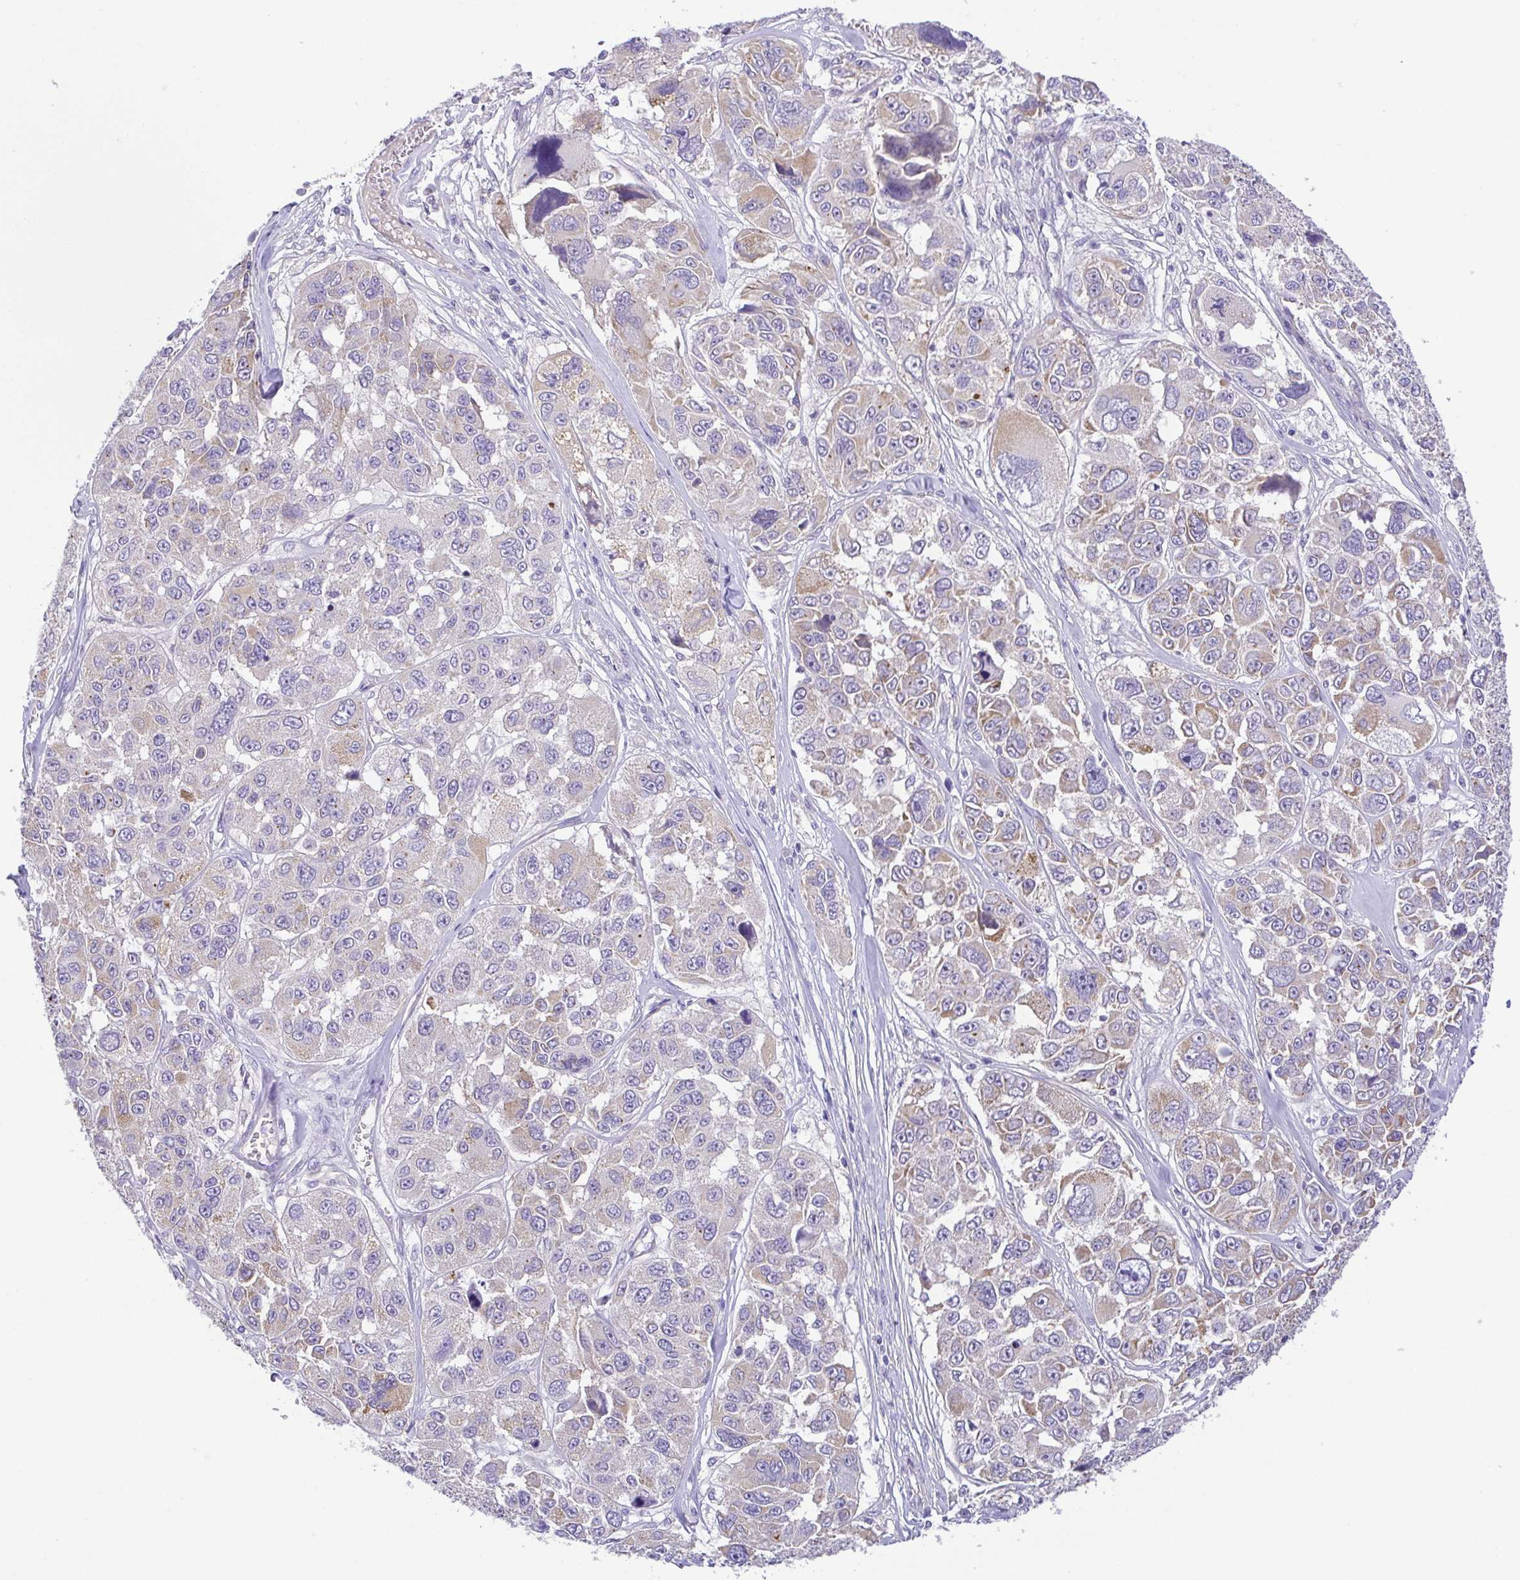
{"staining": {"intensity": "negative", "quantity": "none", "location": "none"}, "tissue": "melanoma", "cell_type": "Tumor cells", "image_type": "cancer", "snomed": [{"axis": "morphology", "description": "Malignant melanoma, NOS"}, {"axis": "topography", "description": "Skin"}], "caption": "Immunohistochemistry (IHC) micrograph of malignant melanoma stained for a protein (brown), which displays no staining in tumor cells.", "gene": "SLC13A1", "patient": {"sex": "female", "age": 66}}